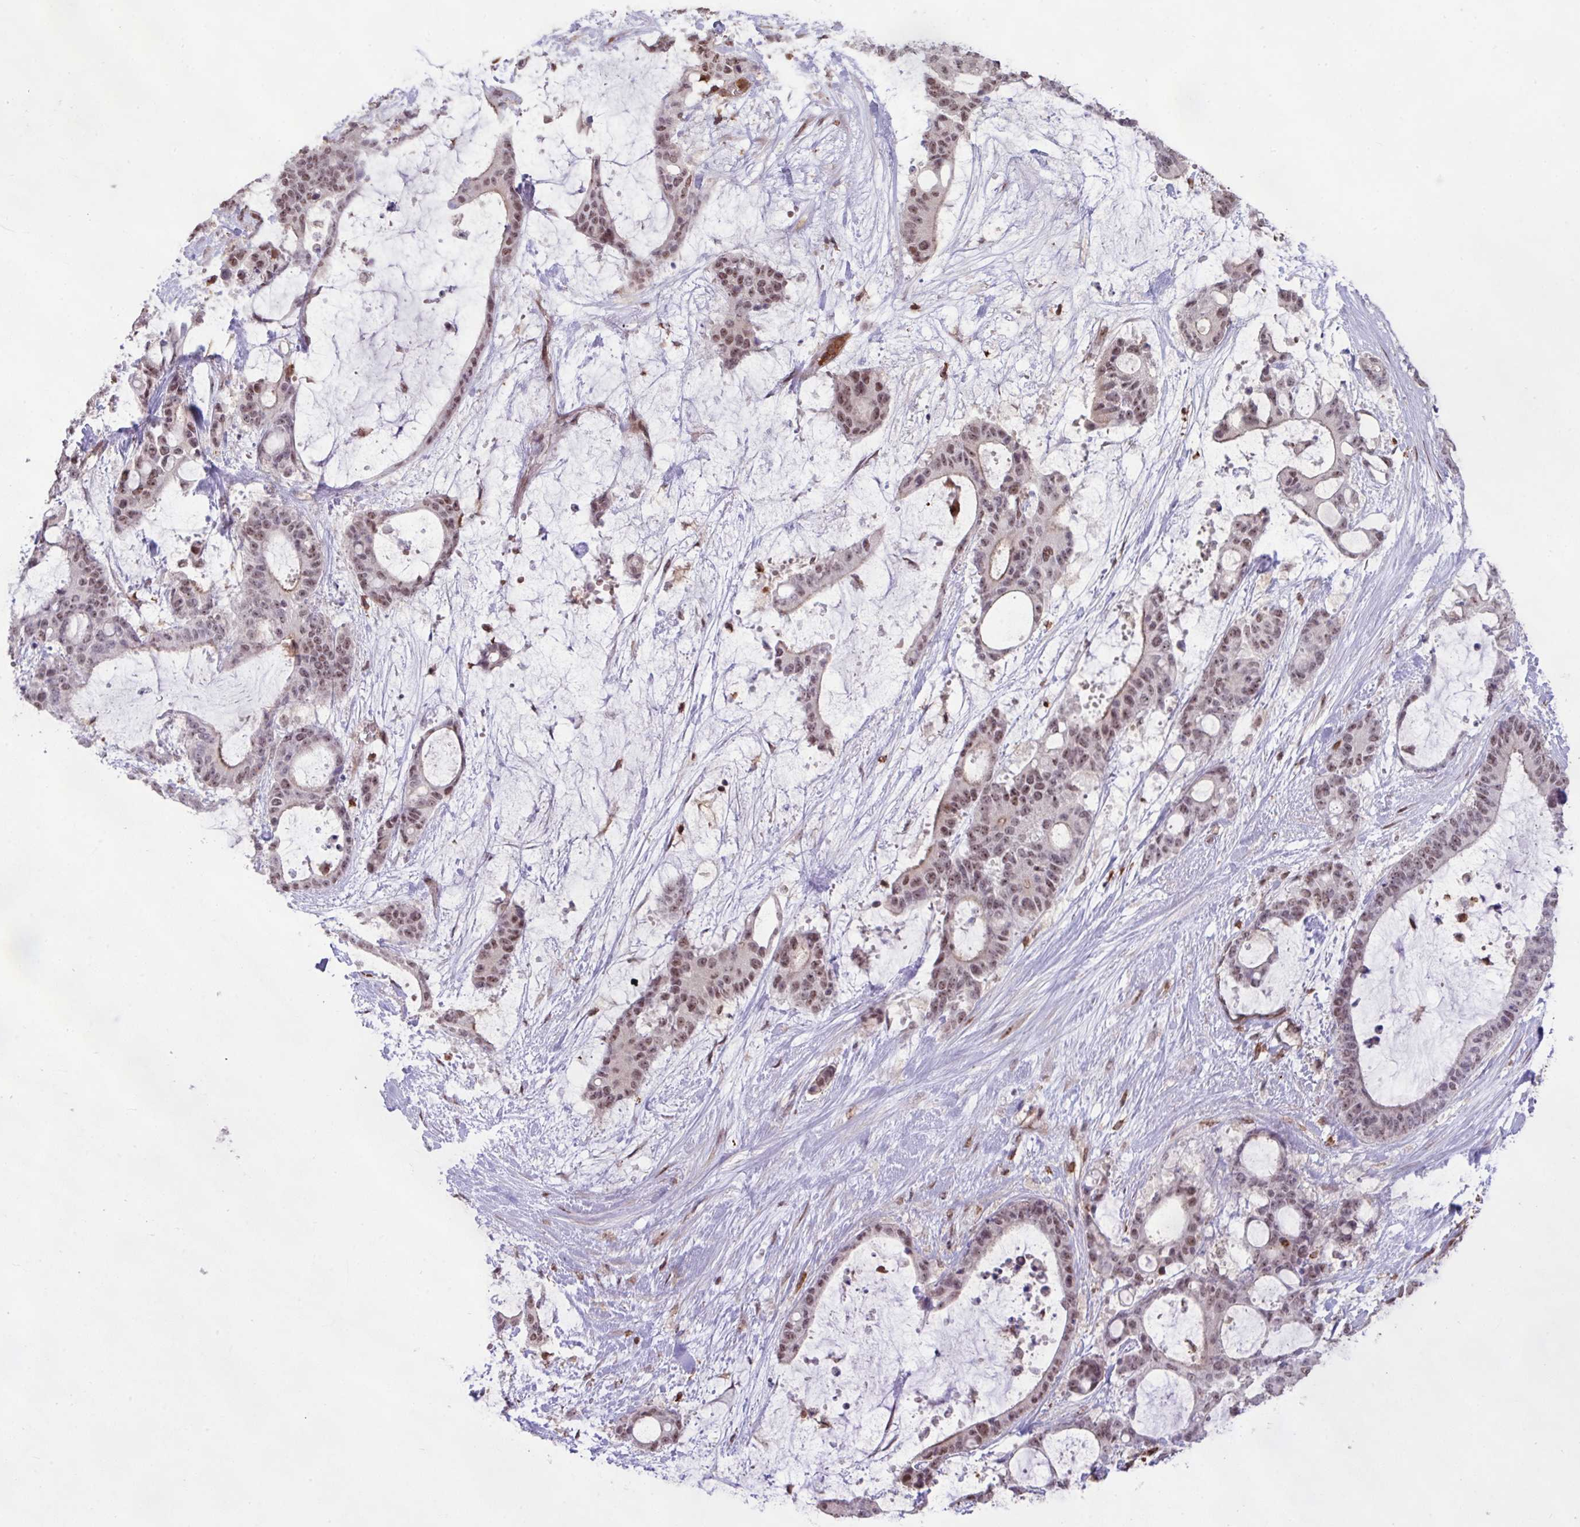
{"staining": {"intensity": "weak", "quantity": "25%-75%", "location": "nuclear"}, "tissue": "liver cancer", "cell_type": "Tumor cells", "image_type": "cancer", "snomed": [{"axis": "morphology", "description": "Normal tissue, NOS"}, {"axis": "morphology", "description": "Cholangiocarcinoma"}, {"axis": "topography", "description": "Liver"}, {"axis": "topography", "description": "Peripheral nerve tissue"}], "caption": "Tumor cells reveal weak nuclear positivity in about 25%-75% of cells in liver cancer.", "gene": "GON7", "patient": {"sex": "female", "age": 73}}